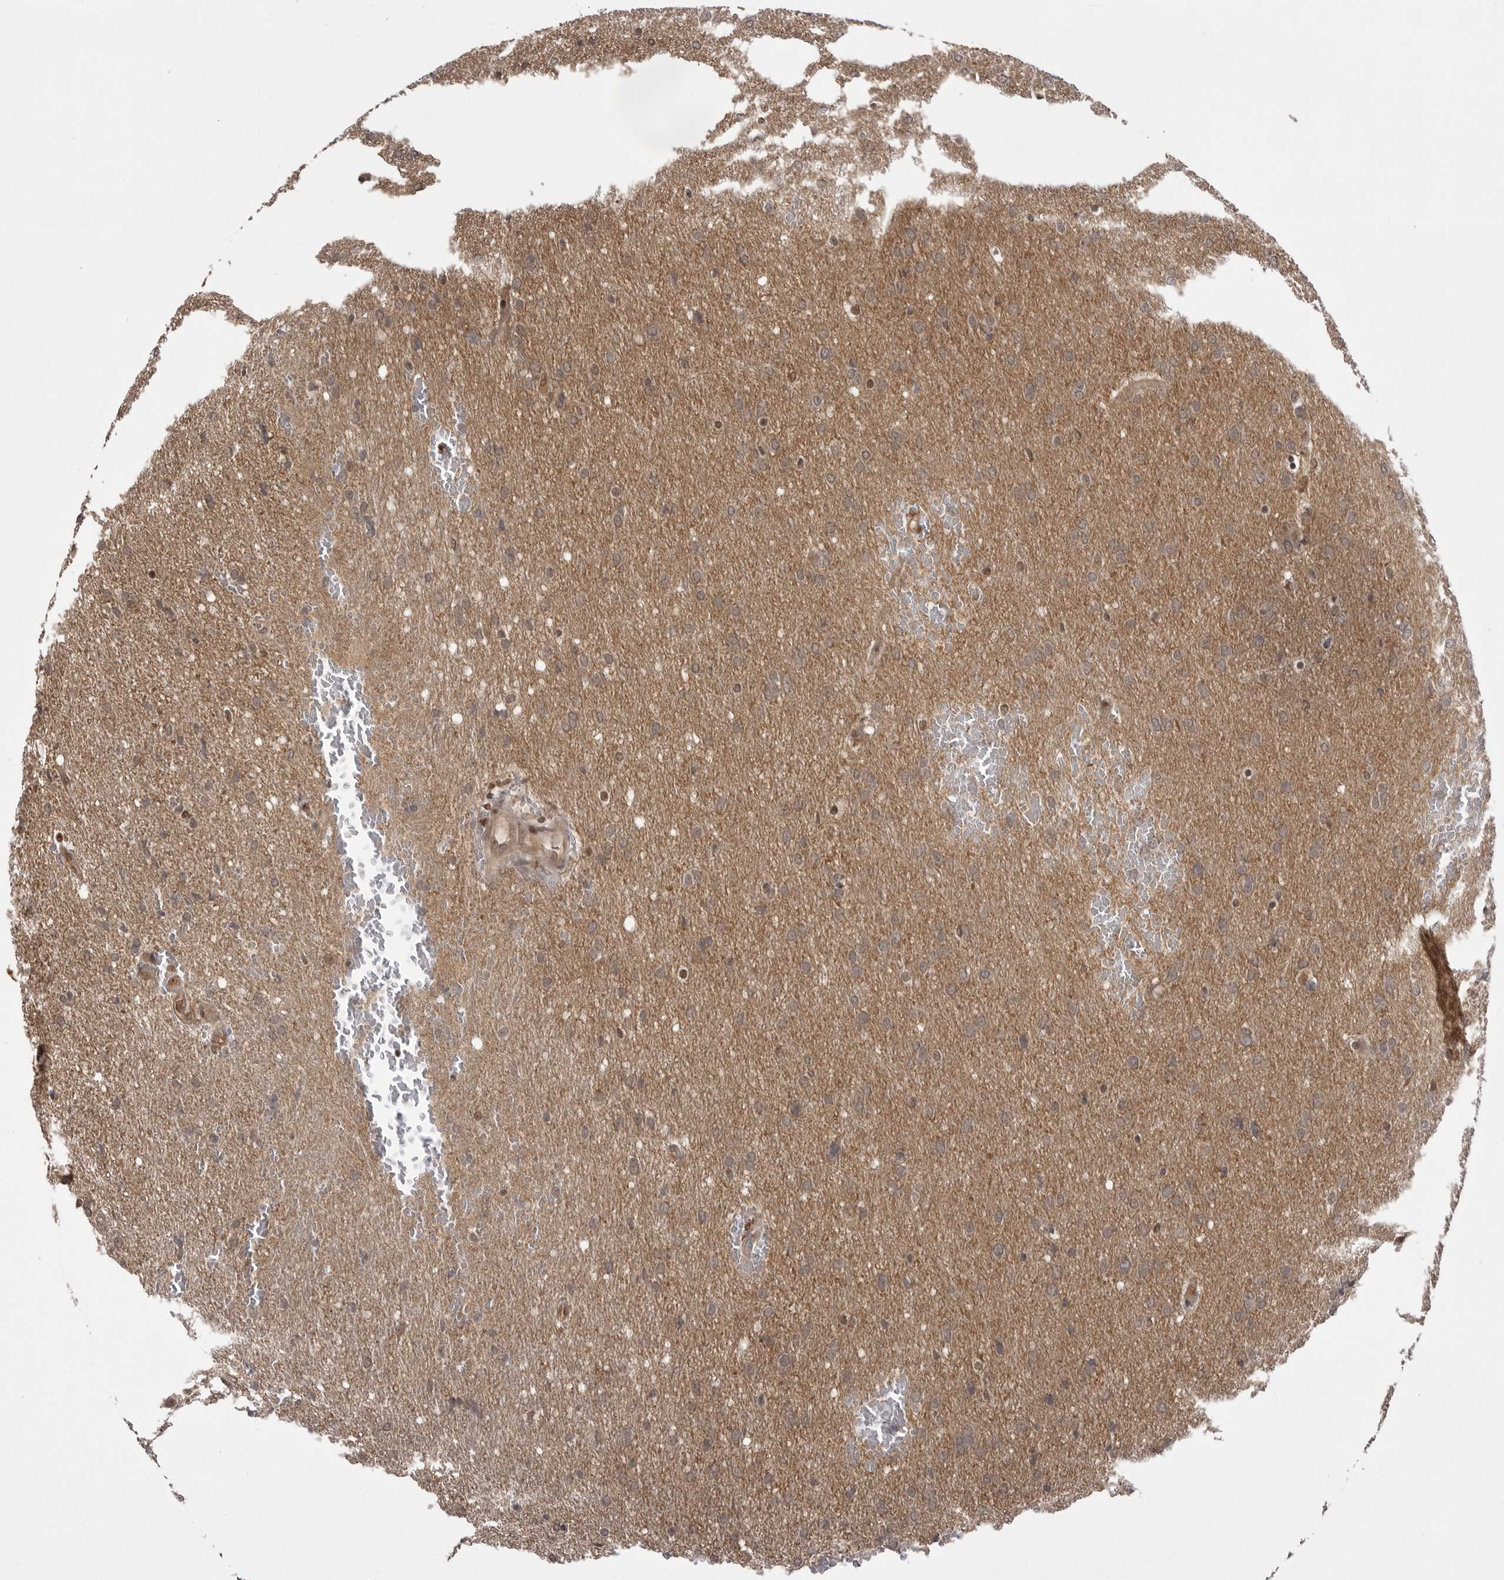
{"staining": {"intensity": "weak", "quantity": "<25%", "location": "nuclear"}, "tissue": "glioma", "cell_type": "Tumor cells", "image_type": "cancer", "snomed": [{"axis": "morphology", "description": "Glioma, malignant, Low grade"}, {"axis": "topography", "description": "Brain"}], "caption": "Immunohistochemical staining of human malignant glioma (low-grade) displays no significant expression in tumor cells. The staining is performed using DAB brown chromogen with nuclei counter-stained in using hematoxylin.", "gene": "PTK2B", "patient": {"sex": "female", "age": 37}}